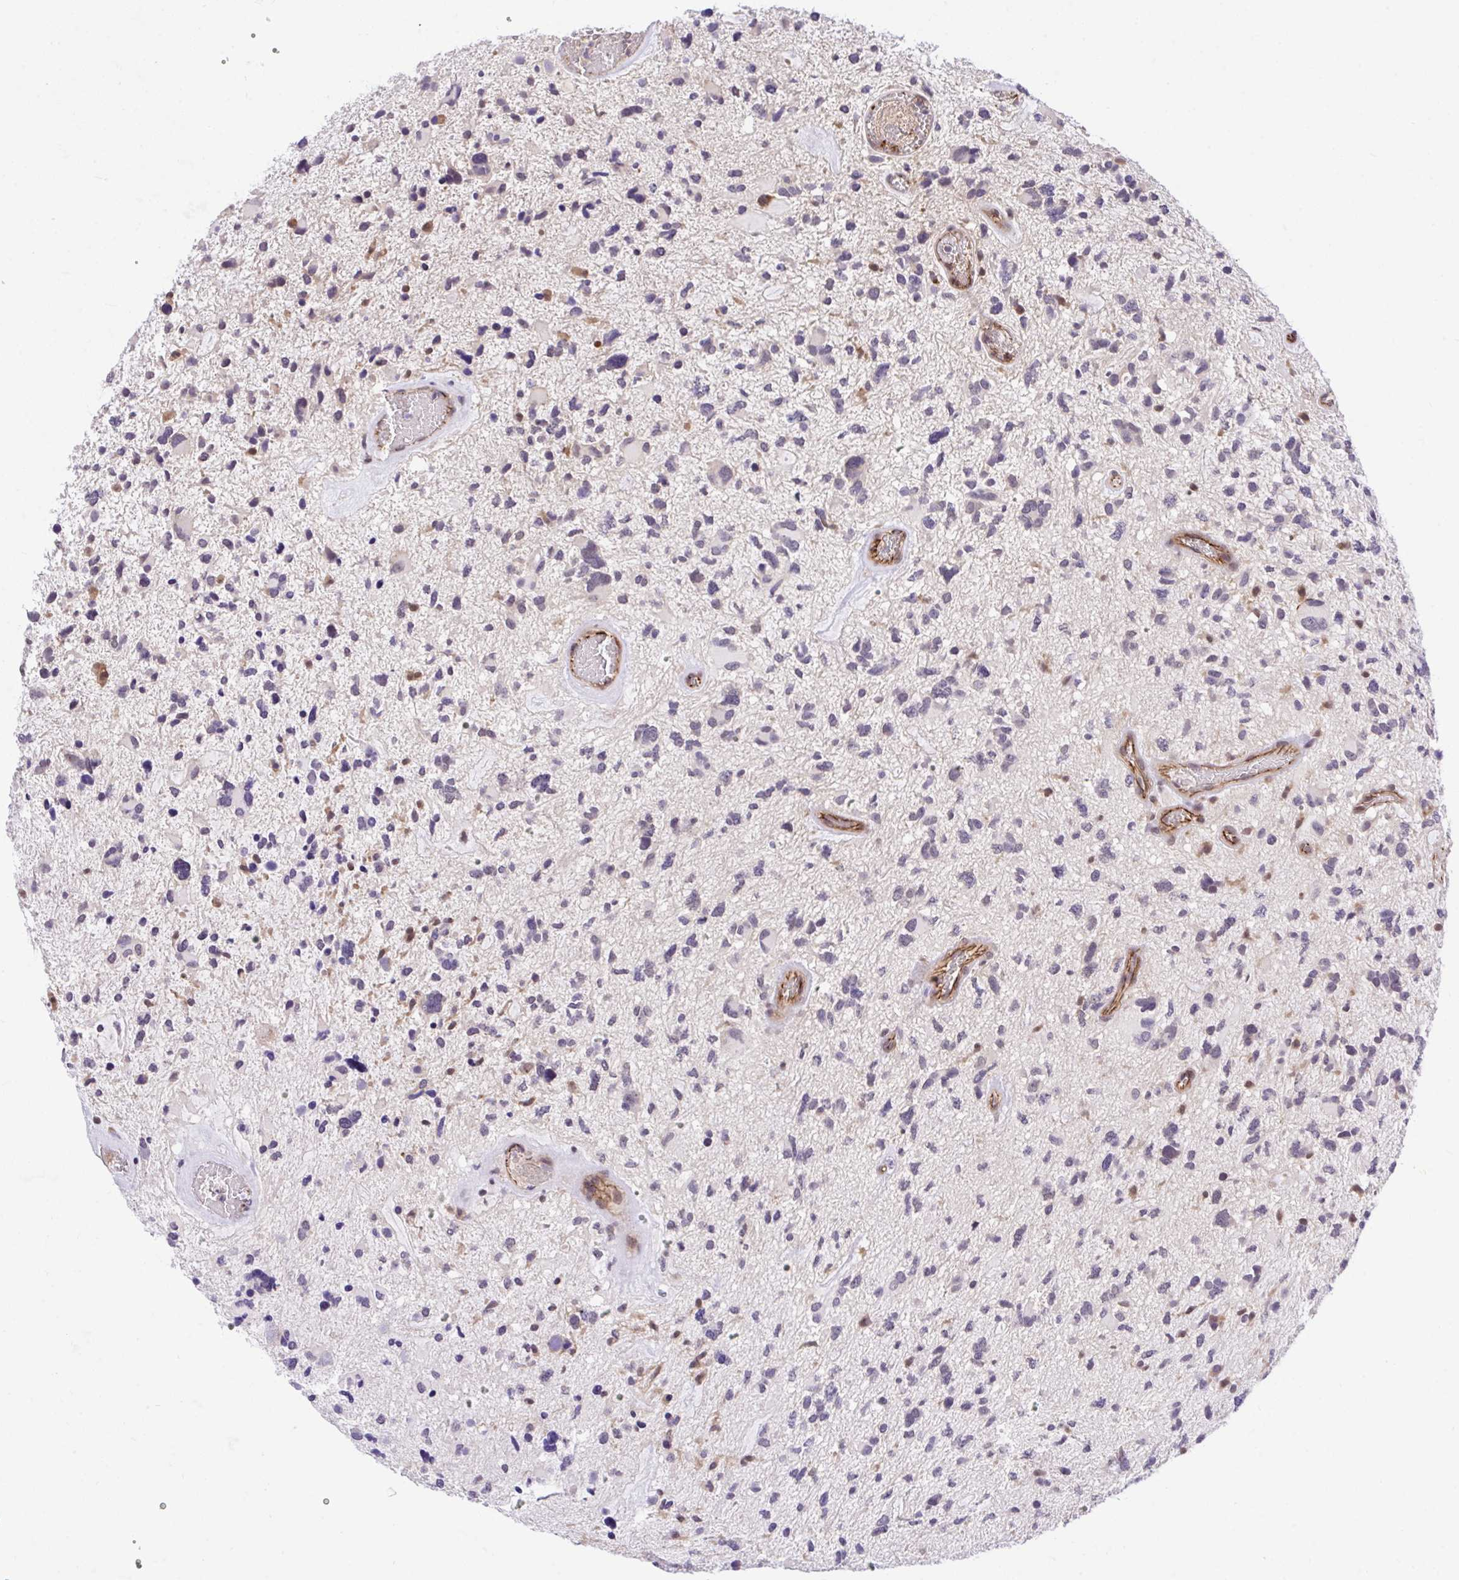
{"staining": {"intensity": "negative", "quantity": "none", "location": "none"}, "tissue": "glioma", "cell_type": "Tumor cells", "image_type": "cancer", "snomed": [{"axis": "morphology", "description": "Glioma, malignant, High grade"}, {"axis": "topography", "description": "Brain"}], "caption": "This photomicrograph is of glioma stained with IHC to label a protein in brown with the nuclei are counter-stained blue. There is no staining in tumor cells. (Stains: DAB immunohistochemistry with hematoxylin counter stain, Microscopy: brightfield microscopy at high magnification).", "gene": "PPP1CA", "patient": {"sex": "female", "age": 11}}